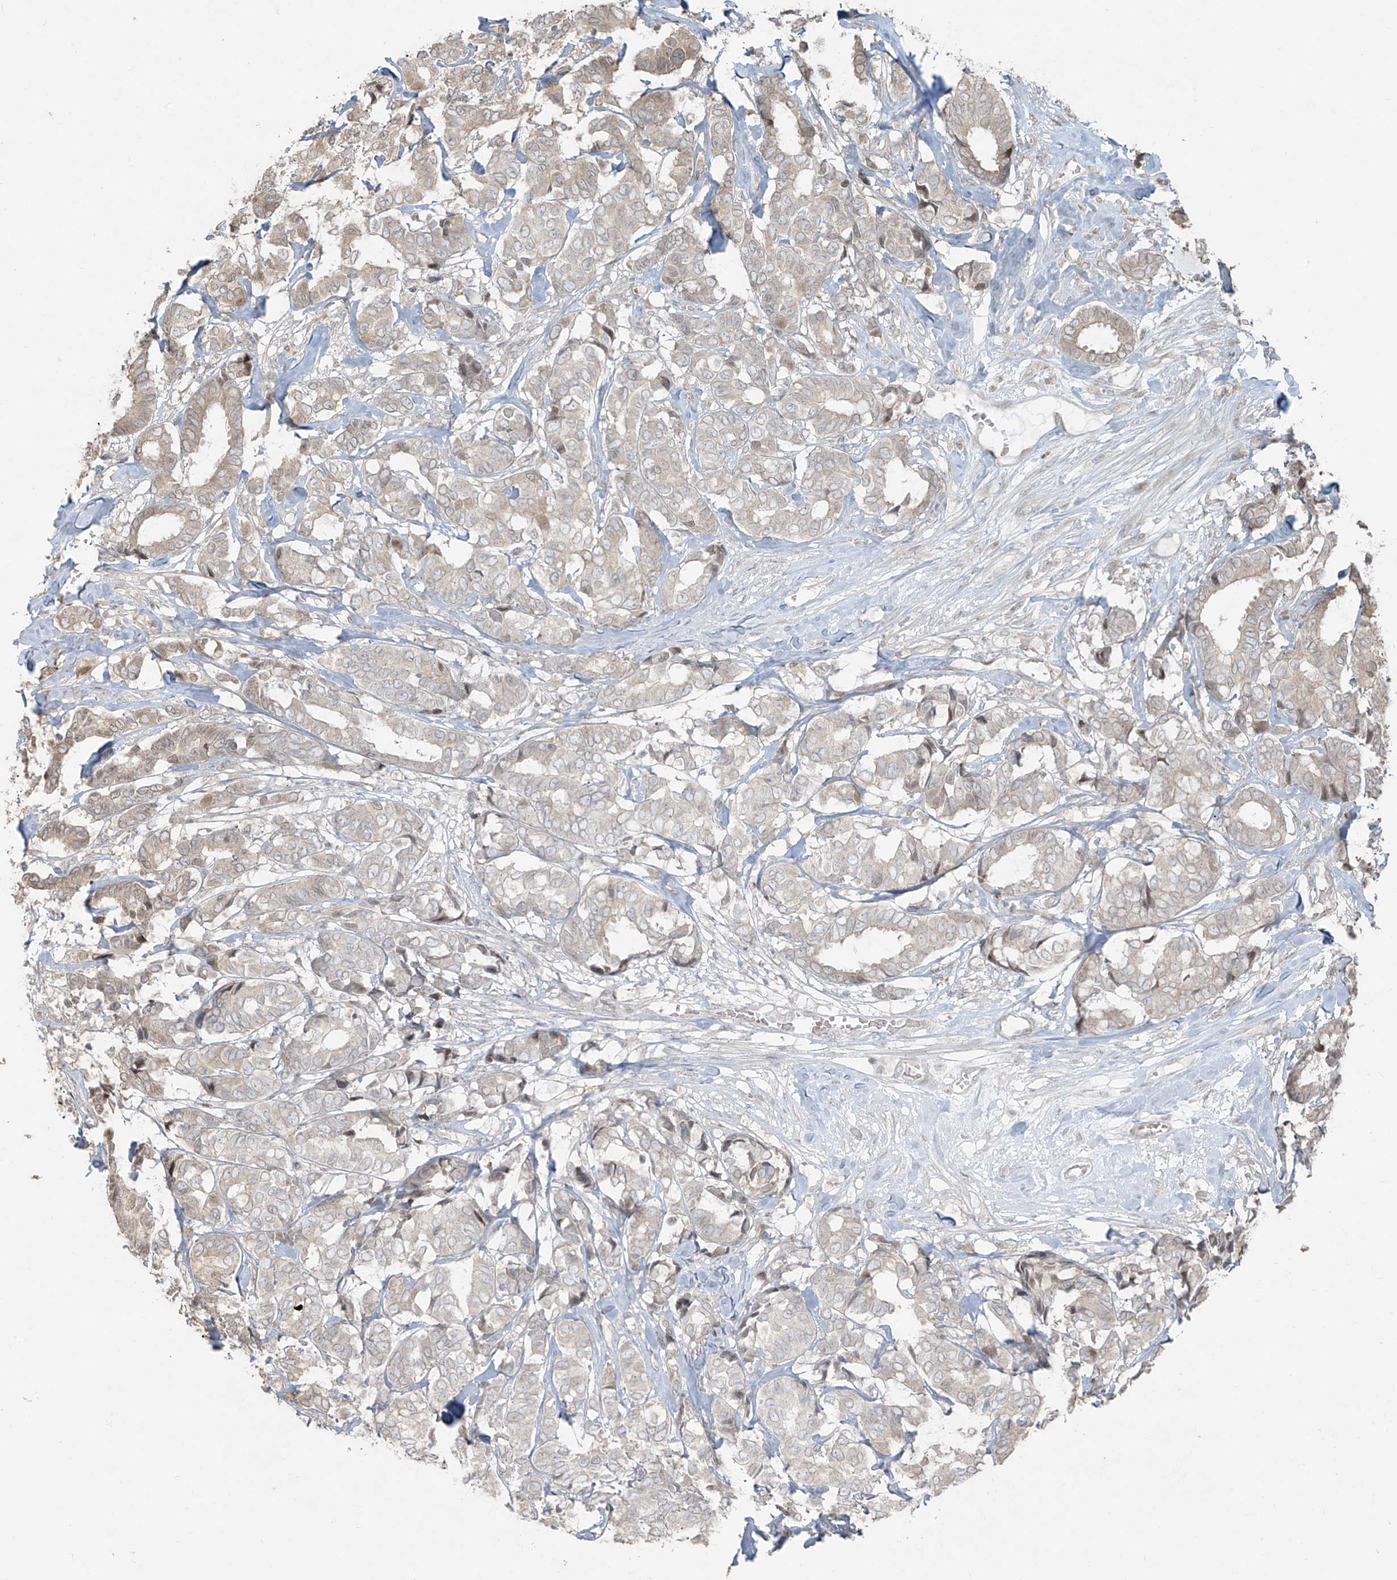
{"staining": {"intensity": "negative", "quantity": "none", "location": "none"}, "tissue": "breast cancer", "cell_type": "Tumor cells", "image_type": "cancer", "snomed": [{"axis": "morphology", "description": "Duct carcinoma"}, {"axis": "topography", "description": "Breast"}], "caption": "Immunohistochemistry photomicrograph of human breast cancer stained for a protein (brown), which reveals no staining in tumor cells. (Immunohistochemistry, brightfield microscopy, high magnification).", "gene": "TTC22", "patient": {"sex": "female", "age": 87}}